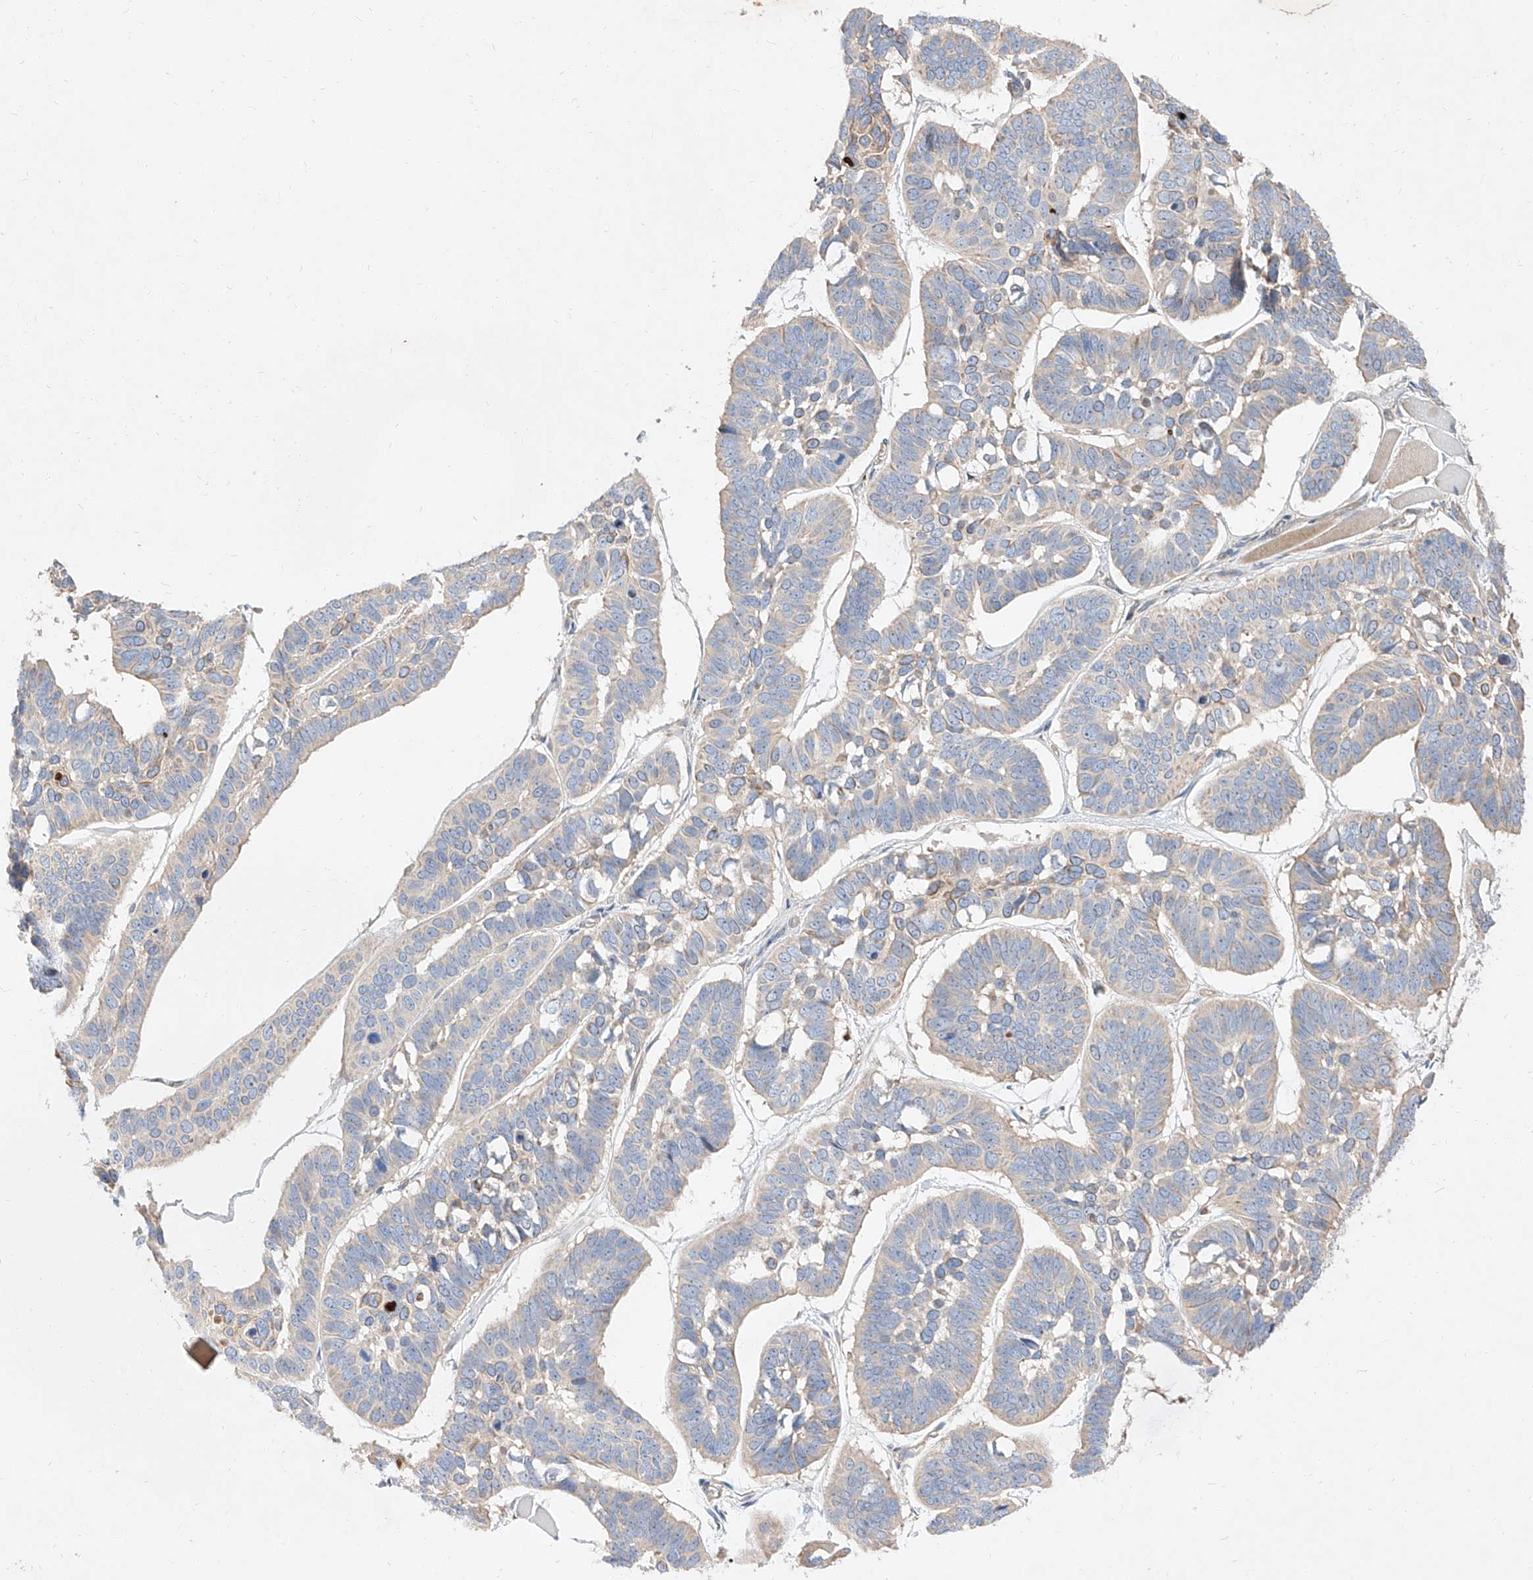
{"staining": {"intensity": "negative", "quantity": "none", "location": "none"}, "tissue": "skin cancer", "cell_type": "Tumor cells", "image_type": "cancer", "snomed": [{"axis": "morphology", "description": "Basal cell carcinoma"}, {"axis": "topography", "description": "Skin"}], "caption": "Tumor cells show no significant protein staining in skin basal cell carcinoma.", "gene": "DIRAS3", "patient": {"sex": "male", "age": 62}}